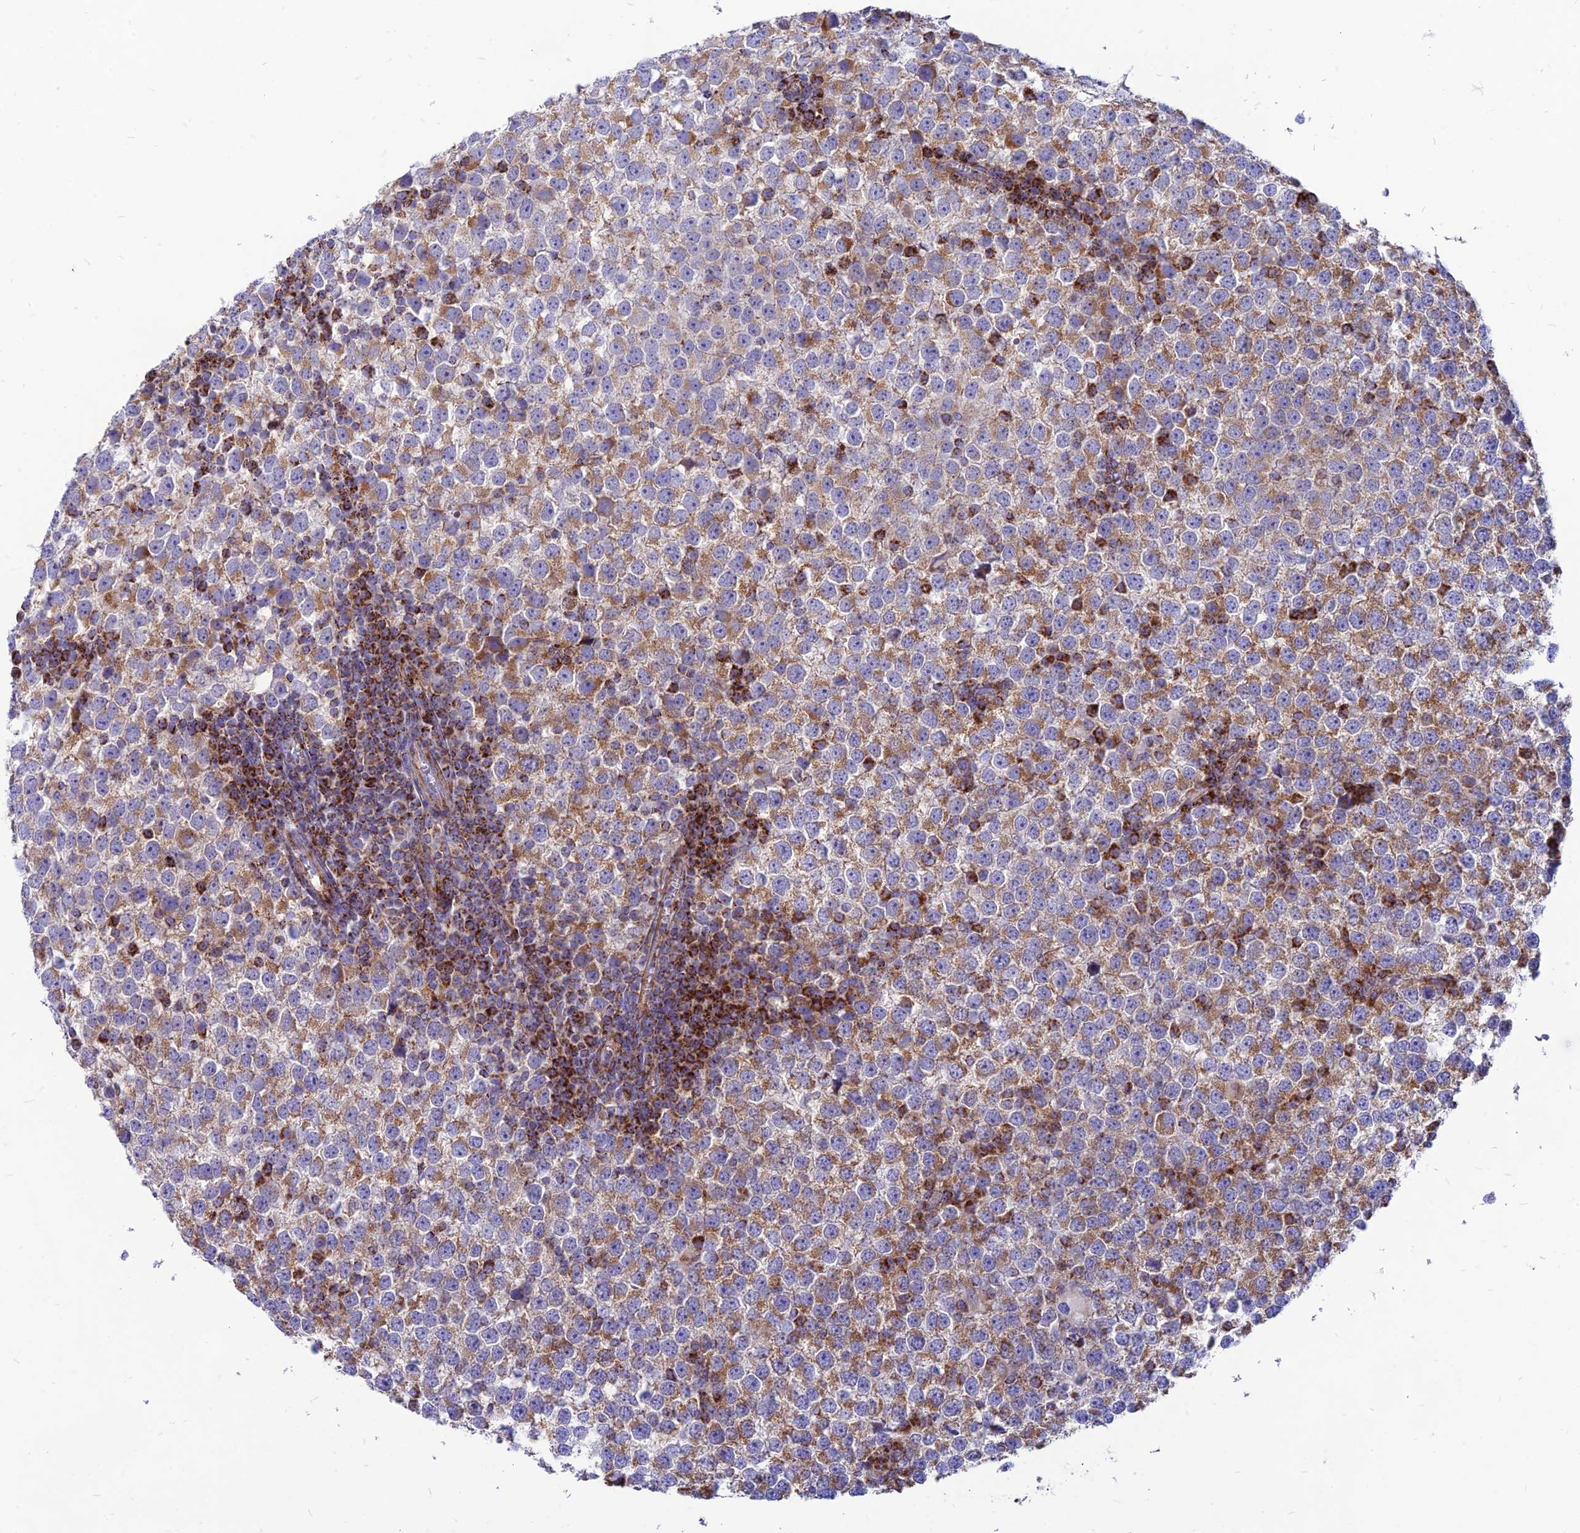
{"staining": {"intensity": "moderate", "quantity": "25%-75%", "location": "cytoplasmic/membranous"}, "tissue": "testis cancer", "cell_type": "Tumor cells", "image_type": "cancer", "snomed": [{"axis": "morphology", "description": "Seminoma, NOS"}, {"axis": "topography", "description": "Testis"}], "caption": "A brown stain shows moderate cytoplasmic/membranous expression of a protein in human seminoma (testis) tumor cells. The staining is performed using DAB (3,3'-diaminobenzidine) brown chromogen to label protein expression. The nuclei are counter-stained blue using hematoxylin.", "gene": "PACC1", "patient": {"sex": "male", "age": 65}}